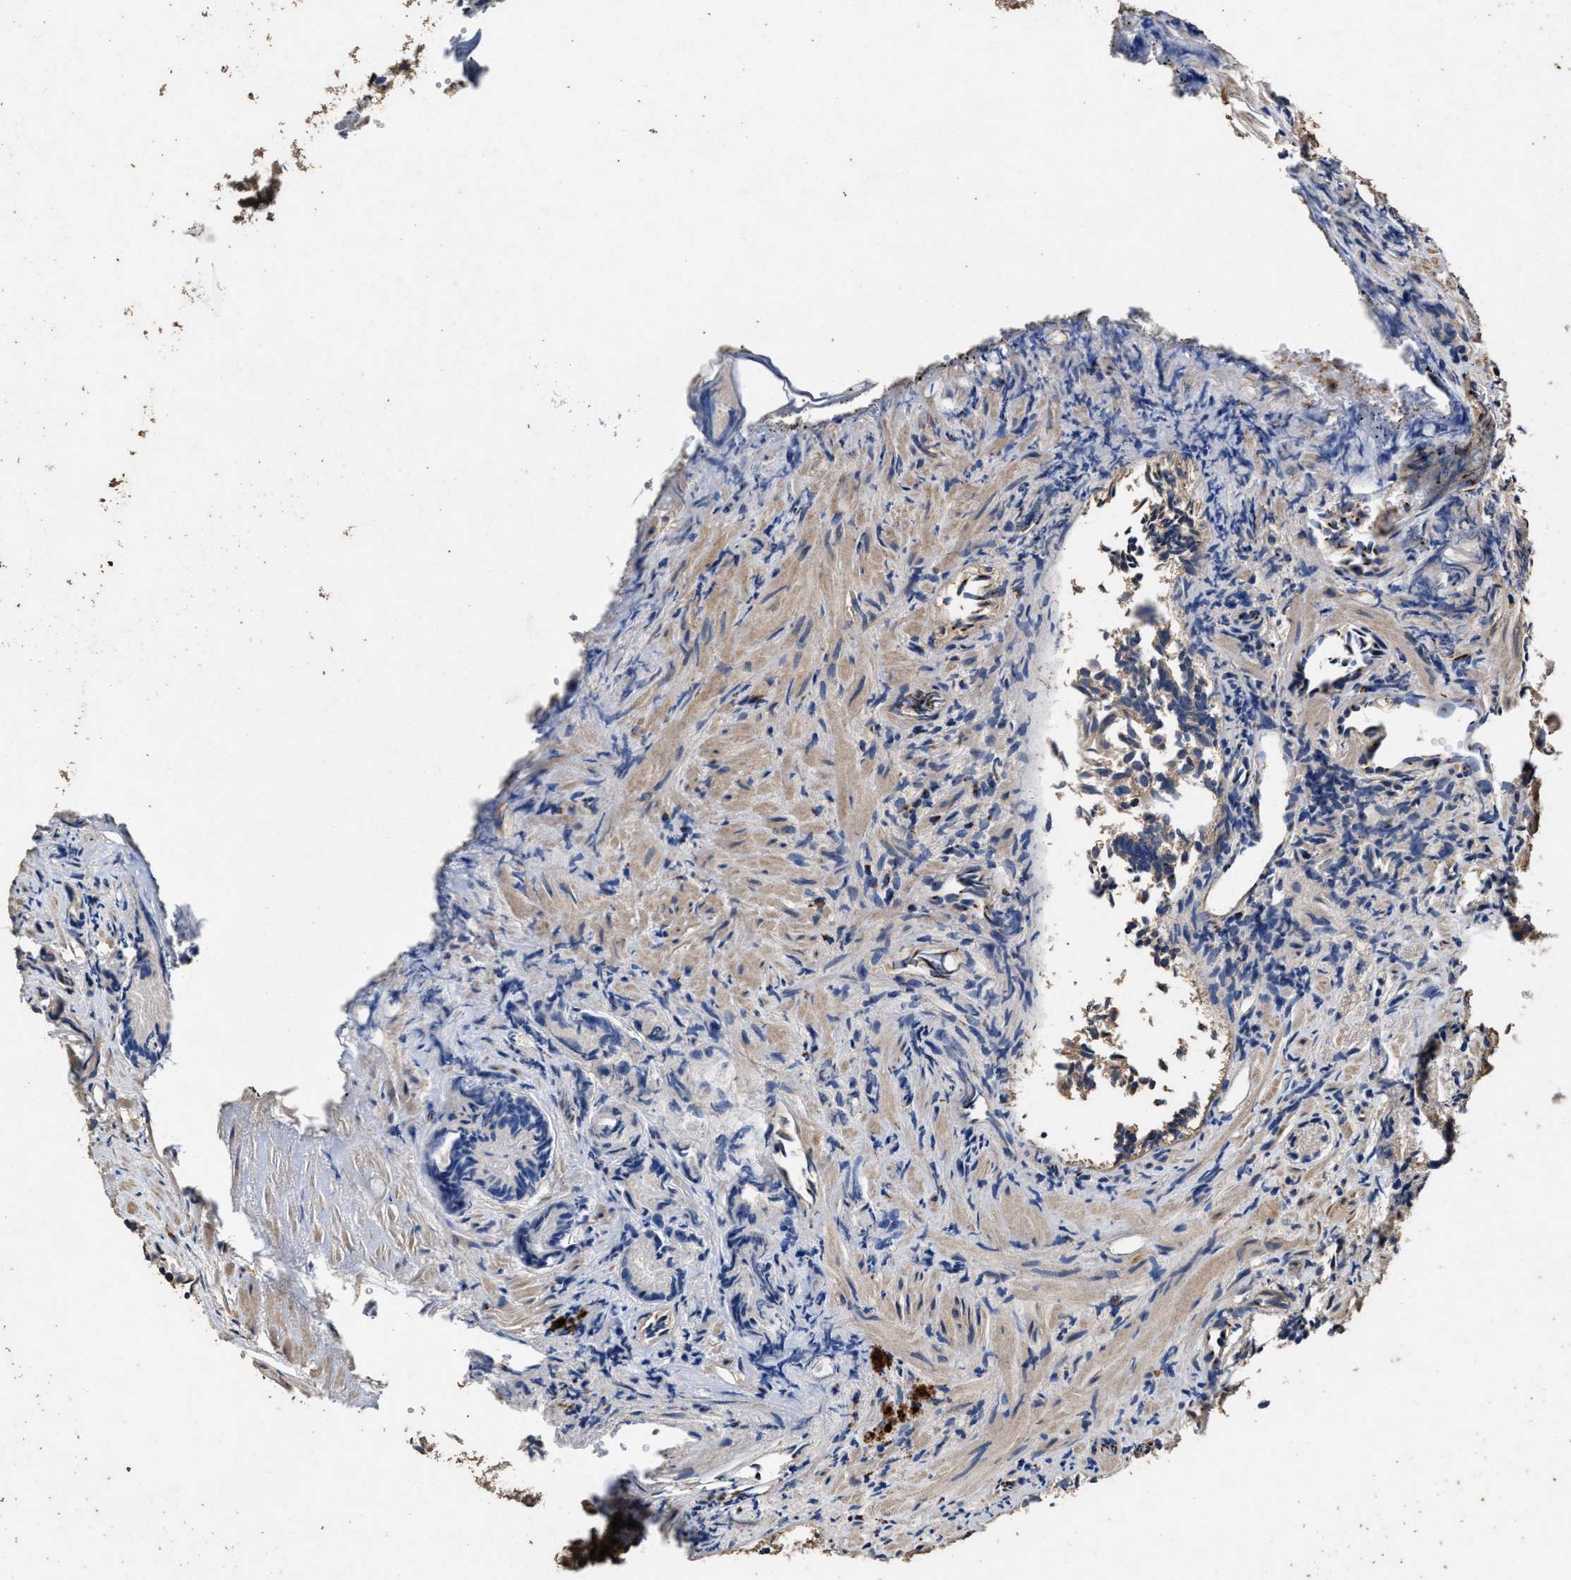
{"staining": {"intensity": "negative", "quantity": "none", "location": "none"}, "tissue": "prostate cancer", "cell_type": "Tumor cells", "image_type": "cancer", "snomed": [{"axis": "morphology", "description": "Adenocarcinoma, Low grade"}, {"axis": "topography", "description": "Prostate"}], "caption": "This is an immunohistochemistry (IHC) image of human adenocarcinoma (low-grade) (prostate). There is no positivity in tumor cells.", "gene": "TPST2", "patient": {"sex": "male", "age": 89}}